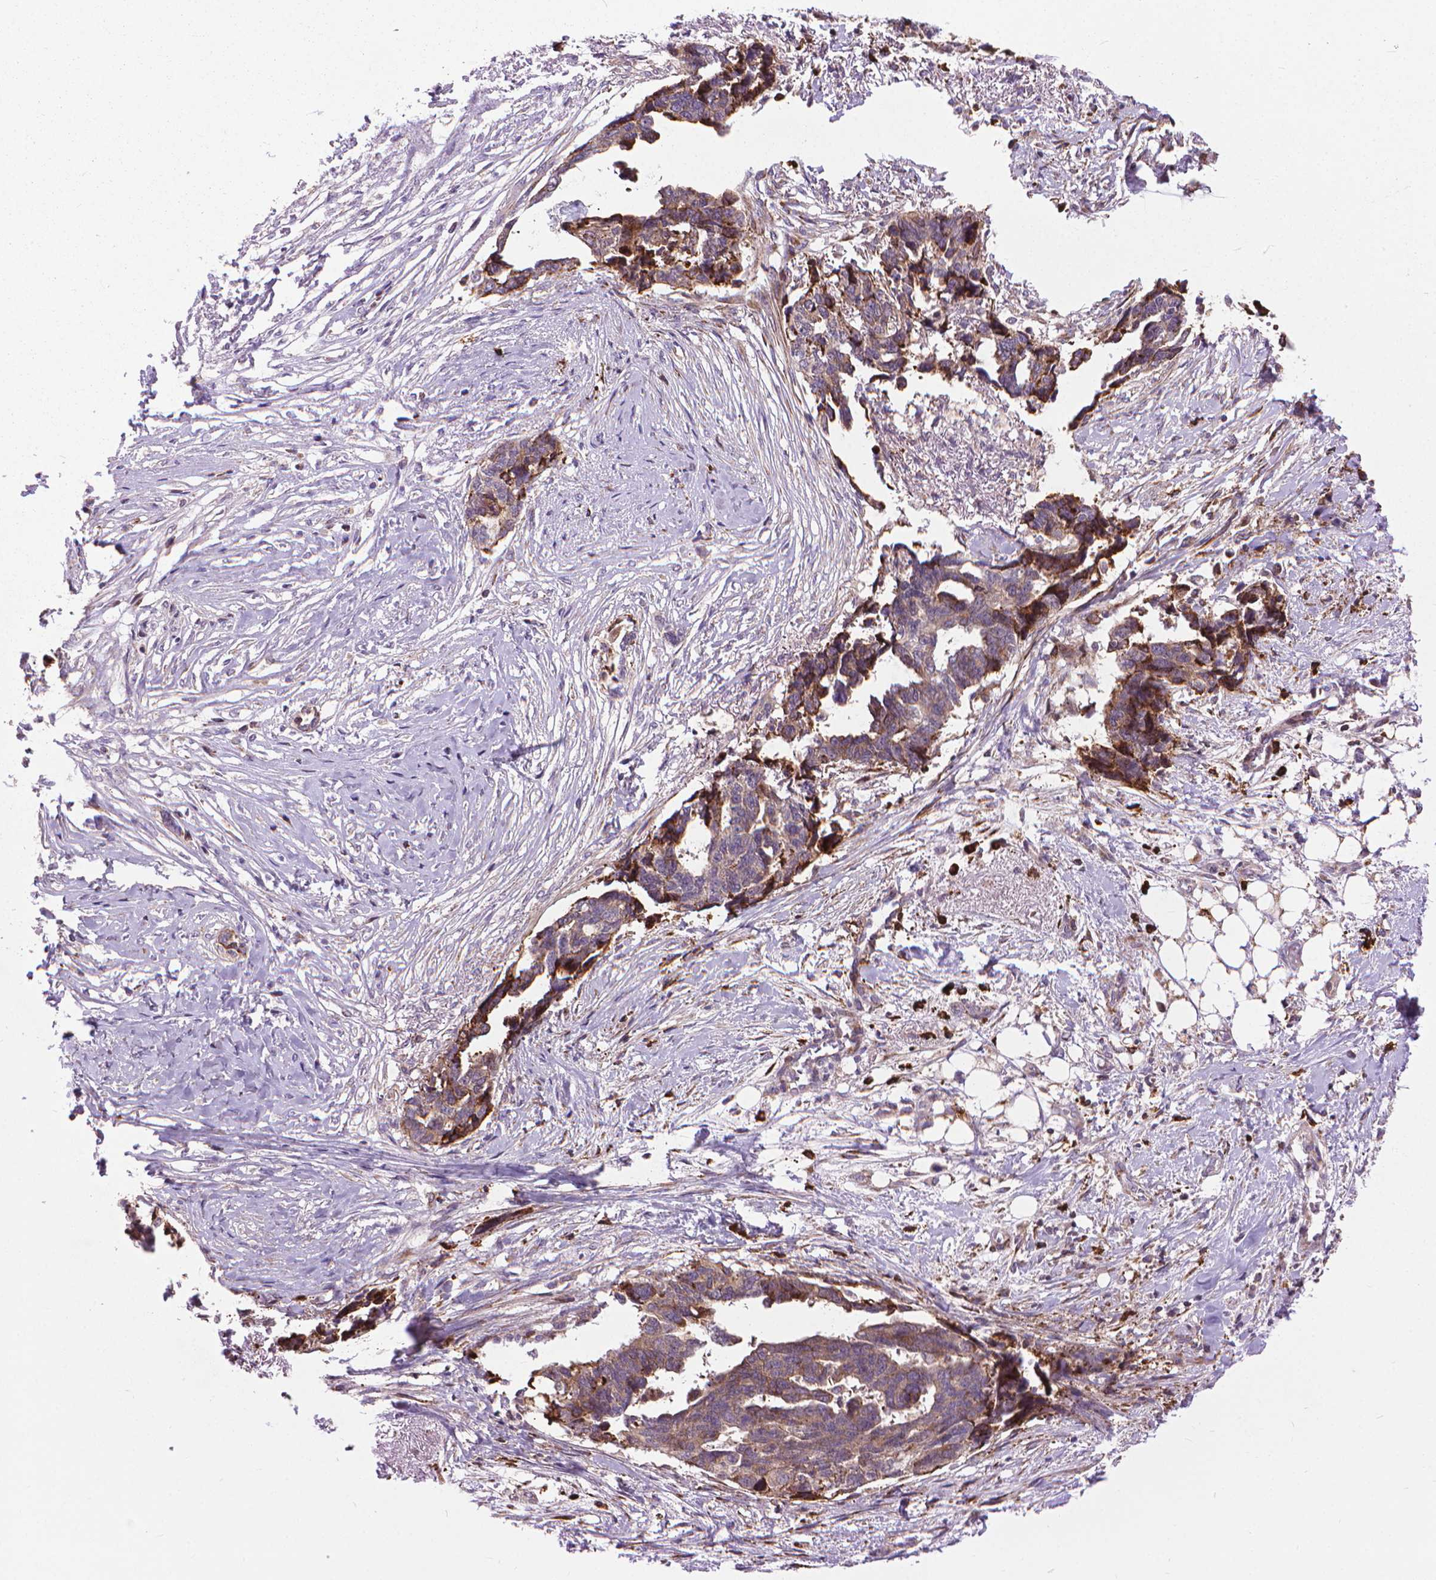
{"staining": {"intensity": "weak", "quantity": "25%-75%", "location": "cytoplasmic/membranous"}, "tissue": "ovarian cancer", "cell_type": "Tumor cells", "image_type": "cancer", "snomed": [{"axis": "morphology", "description": "Cystadenocarcinoma, serous, NOS"}, {"axis": "topography", "description": "Ovary"}], "caption": "Brown immunohistochemical staining in human ovarian cancer displays weak cytoplasmic/membranous positivity in approximately 25%-75% of tumor cells.", "gene": "MYH14", "patient": {"sex": "female", "age": 69}}